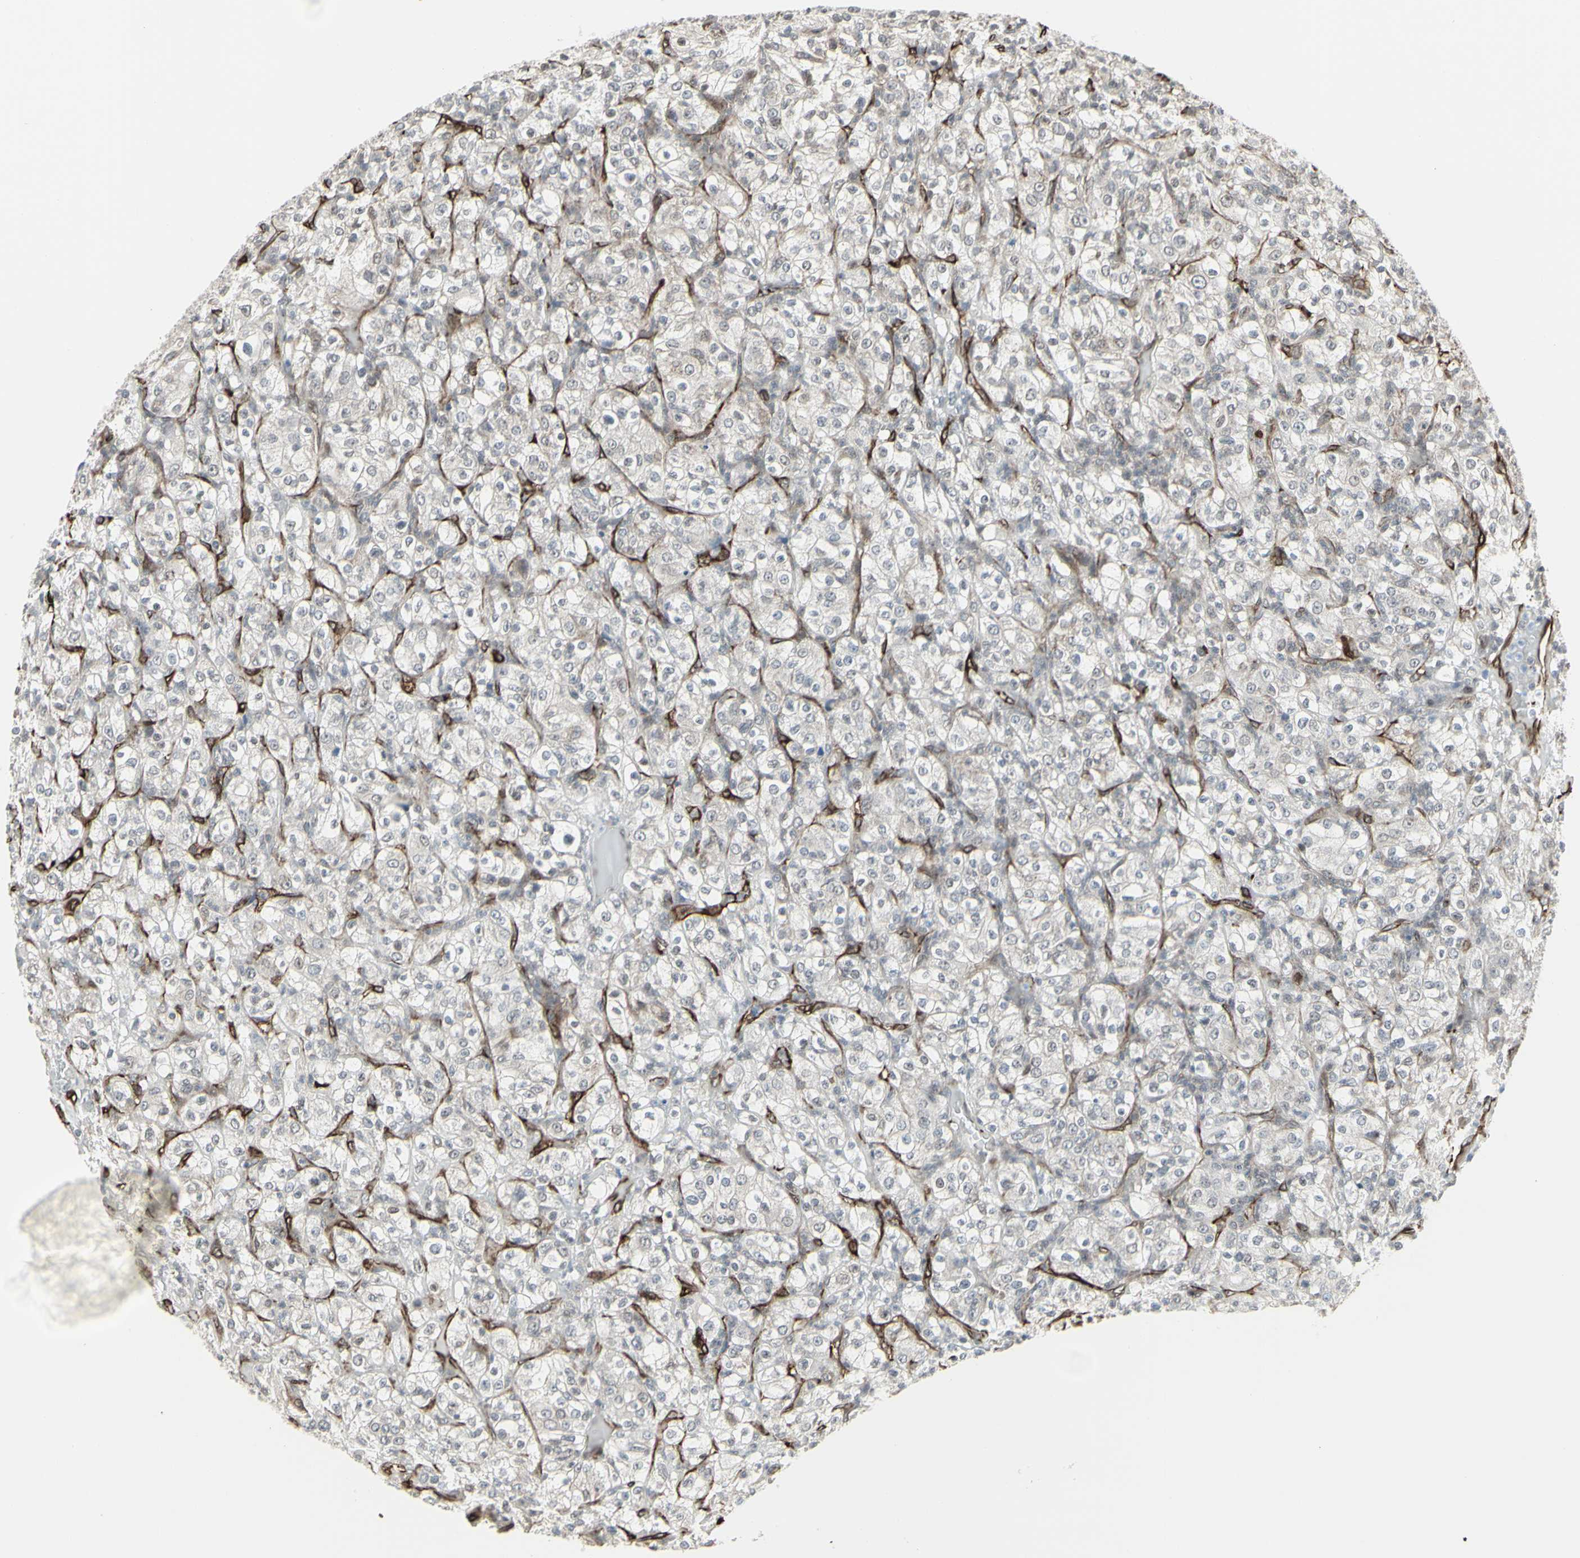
{"staining": {"intensity": "weak", "quantity": "<25%", "location": "cytoplasmic/membranous"}, "tissue": "renal cancer", "cell_type": "Tumor cells", "image_type": "cancer", "snomed": [{"axis": "morphology", "description": "Normal tissue, NOS"}, {"axis": "morphology", "description": "Adenocarcinoma, NOS"}, {"axis": "topography", "description": "Kidney"}], "caption": "Immunohistochemistry (IHC) micrograph of human renal adenocarcinoma stained for a protein (brown), which reveals no staining in tumor cells.", "gene": "DTX3L", "patient": {"sex": "female", "age": 72}}